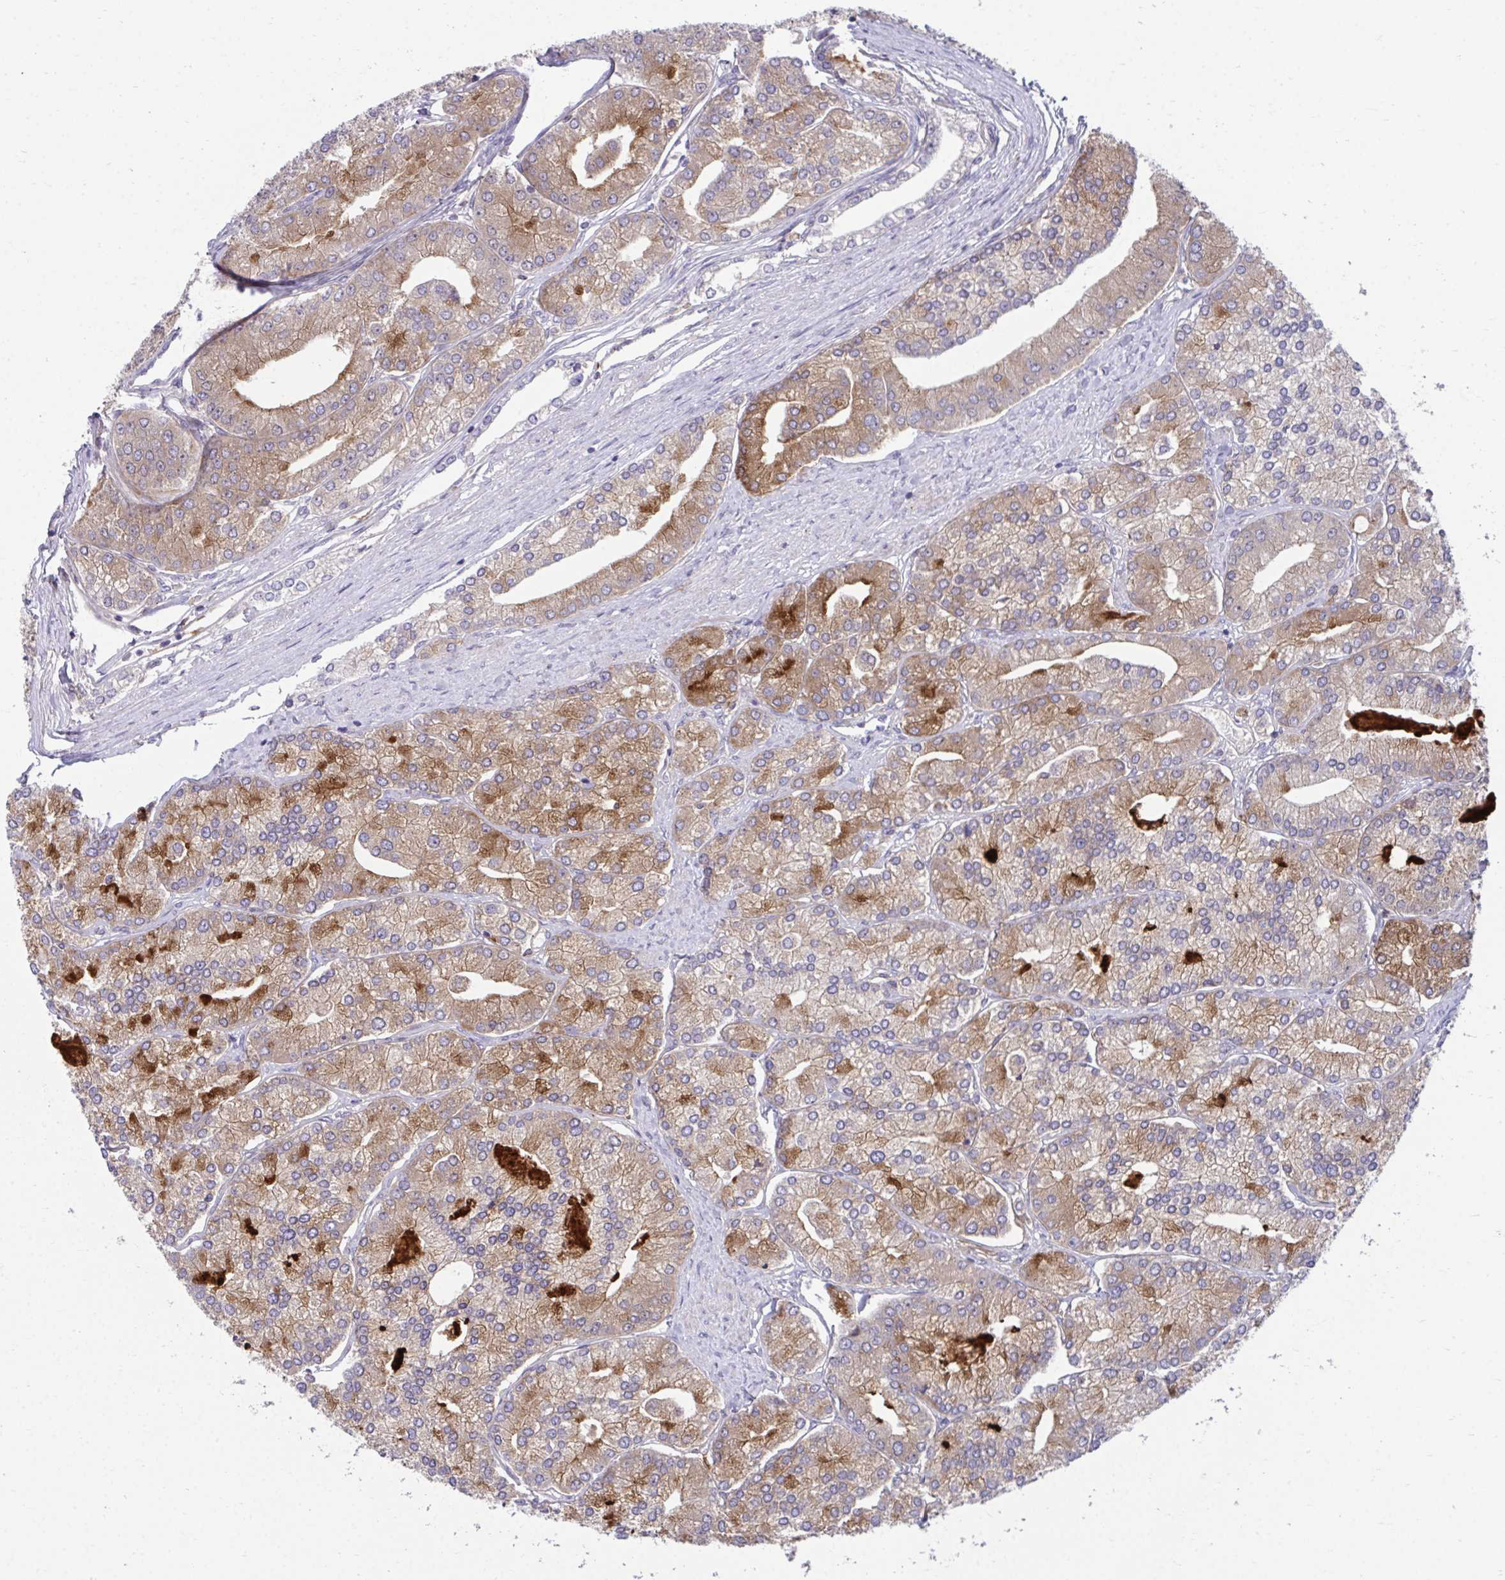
{"staining": {"intensity": "moderate", "quantity": ">75%", "location": "cytoplasmic/membranous"}, "tissue": "prostate cancer", "cell_type": "Tumor cells", "image_type": "cancer", "snomed": [{"axis": "morphology", "description": "Adenocarcinoma, High grade"}, {"axis": "topography", "description": "Prostate"}], "caption": "IHC photomicrograph of human prostate cancer stained for a protein (brown), which demonstrates medium levels of moderate cytoplasmic/membranous expression in approximately >75% of tumor cells.", "gene": "C16orf54", "patient": {"sex": "male", "age": 61}}